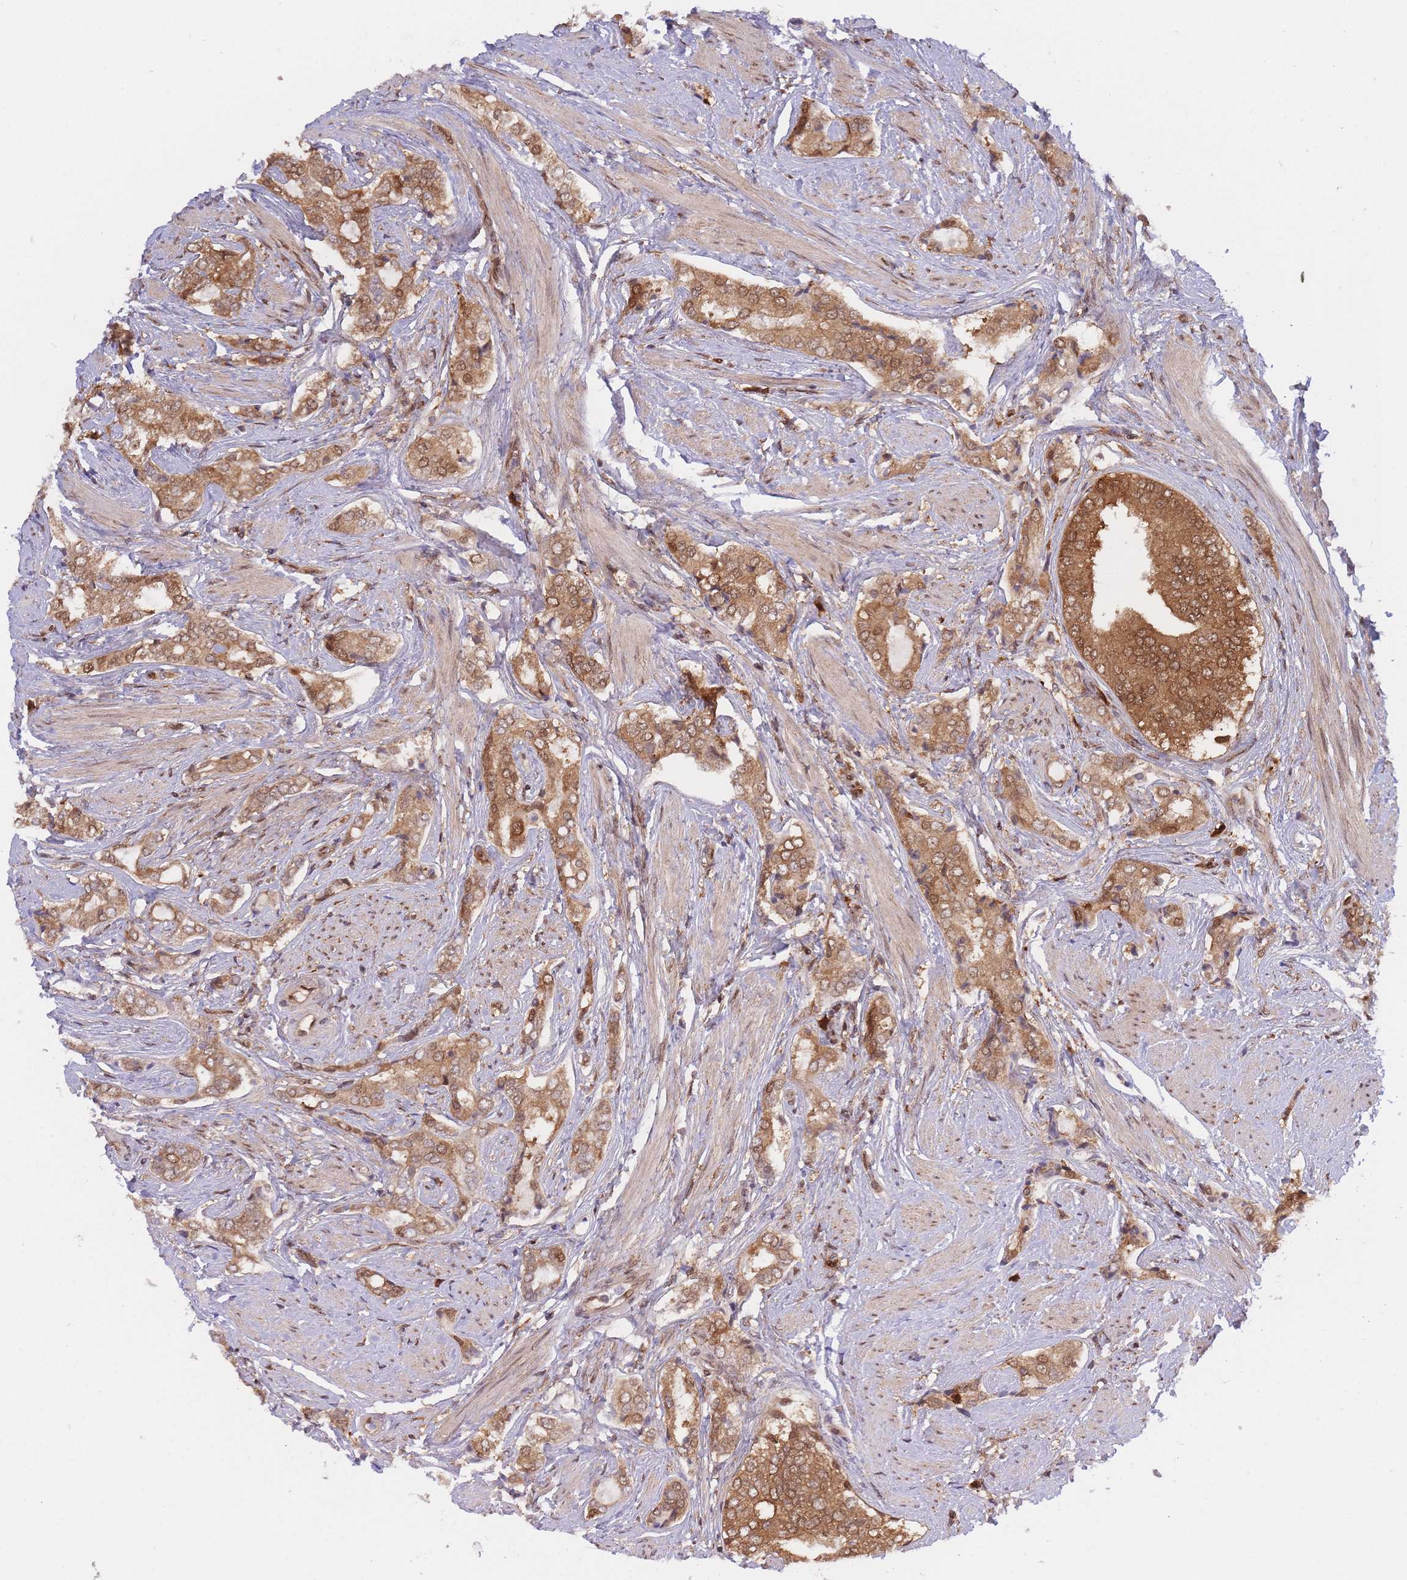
{"staining": {"intensity": "strong", "quantity": "25%-75%", "location": "cytoplasmic/membranous"}, "tissue": "prostate cancer", "cell_type": "Tumor cells", "image_type": "cancer", "snomed": [{"axis": "morphology", "description": "Adenocarcinoma, High grade"}, {"axis": "topography", "description": "Prostate"}], "caption": "Immunohistochemical staining of human prostate high-grade adenocarcinoma displays high levels of strong cytoplasmic/membranous protein staining in approximately 25%-75% of tumor cells. The staining was performed using DAB (3,3'-diaminobenzidine), with brown indicating positive protein expression. Nuclei are stained blue with hematoxylin.", "gene": "NSFL1C", "patient": {"sex": "male", "age": 71}}